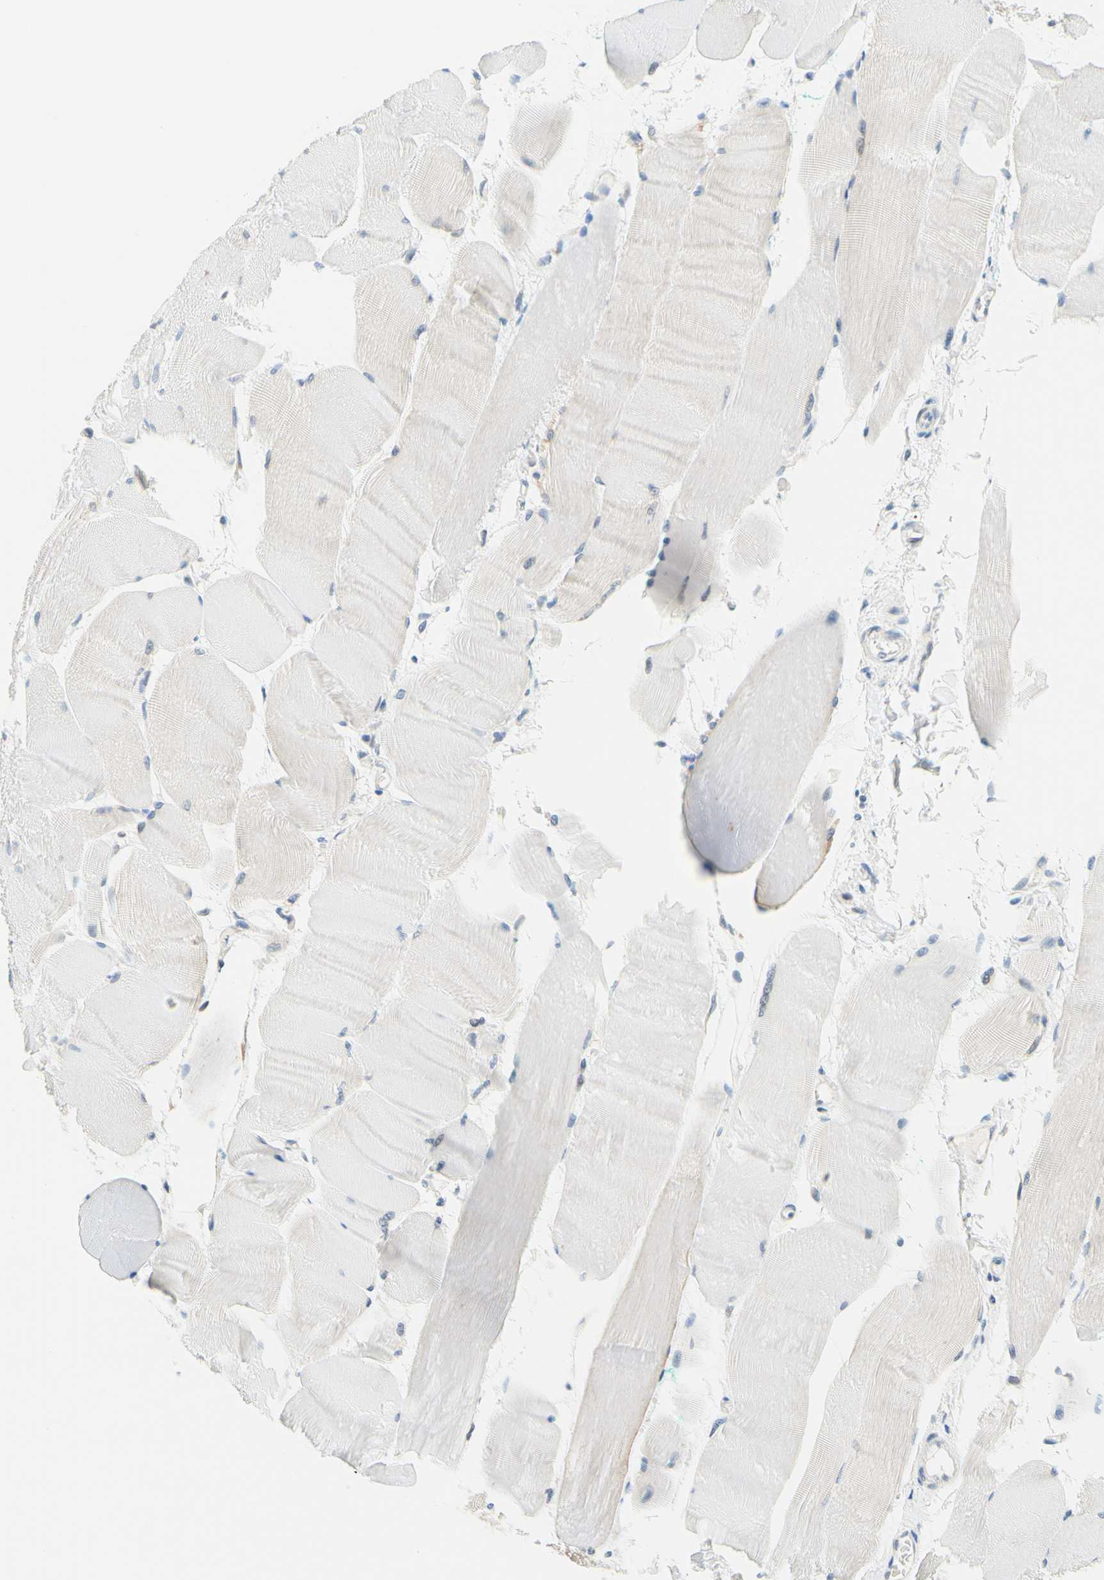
{"staining": {"intensity": "negative", "quantity": "none", "location": "none"}, "tissue": "skeletal muscle", "cell_type": "Myocytes", "image_type": "normal", "snomed": [{"axis": "morphology", "description": "Normal tissue, NOS"}, {"axis": "morphology", "description": "Squamous cell carcinoma, NOS"}, {"axis": "topography", "description": "Skeletal muscle"}], "caption": "Skeletal muscle was stained to show a protein in brown. There is no significant expression in myocytes. The staining was performed using DAB to visualize the protein expression in brown, while the nuclei were stained in blue with hematoxylin (Magnification: 20x).", "gene": "TREM2", "patient": {"sex": "male", "age": 51}}